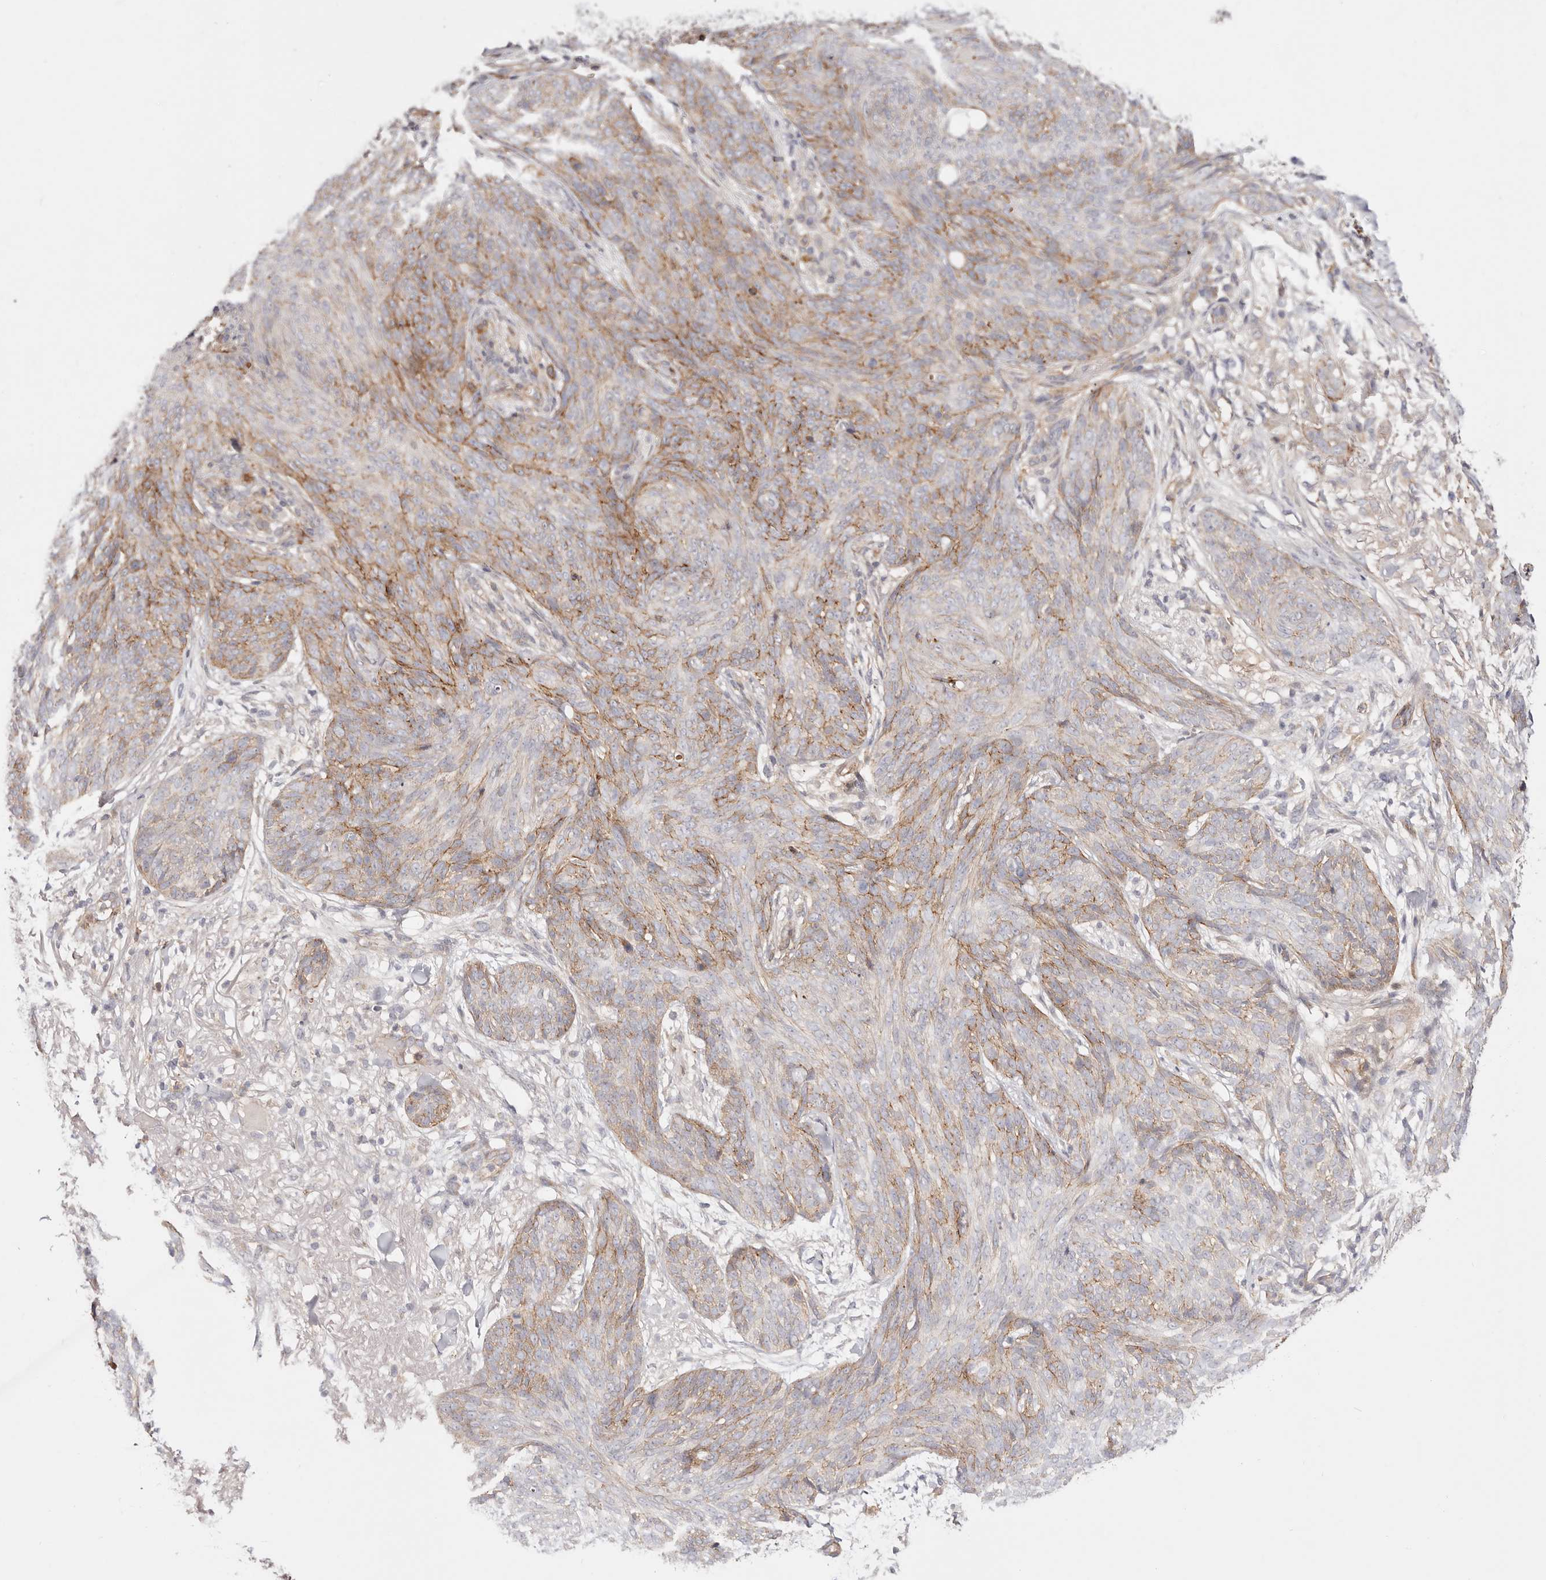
{"staining": {"intensity": "moderate", "quantity": ">75%", "location": "cytoplasmic/membranous"}, "tissue": "skin cancer", "cell_type": "Tumor cells", "image_type": "cancer", "snomed": [{"axis": "morphology", "description": "Basal cell carcinoma"}, {"axis": "topography", "description": "Skin"}], "caption": "A brown stain highlights moderate cytoplasmic/membranous positivity of a protein in human skin cancer tumor cells.", "gene": "SLC35B2", "patient": {"sex": "male", "age": 85}}